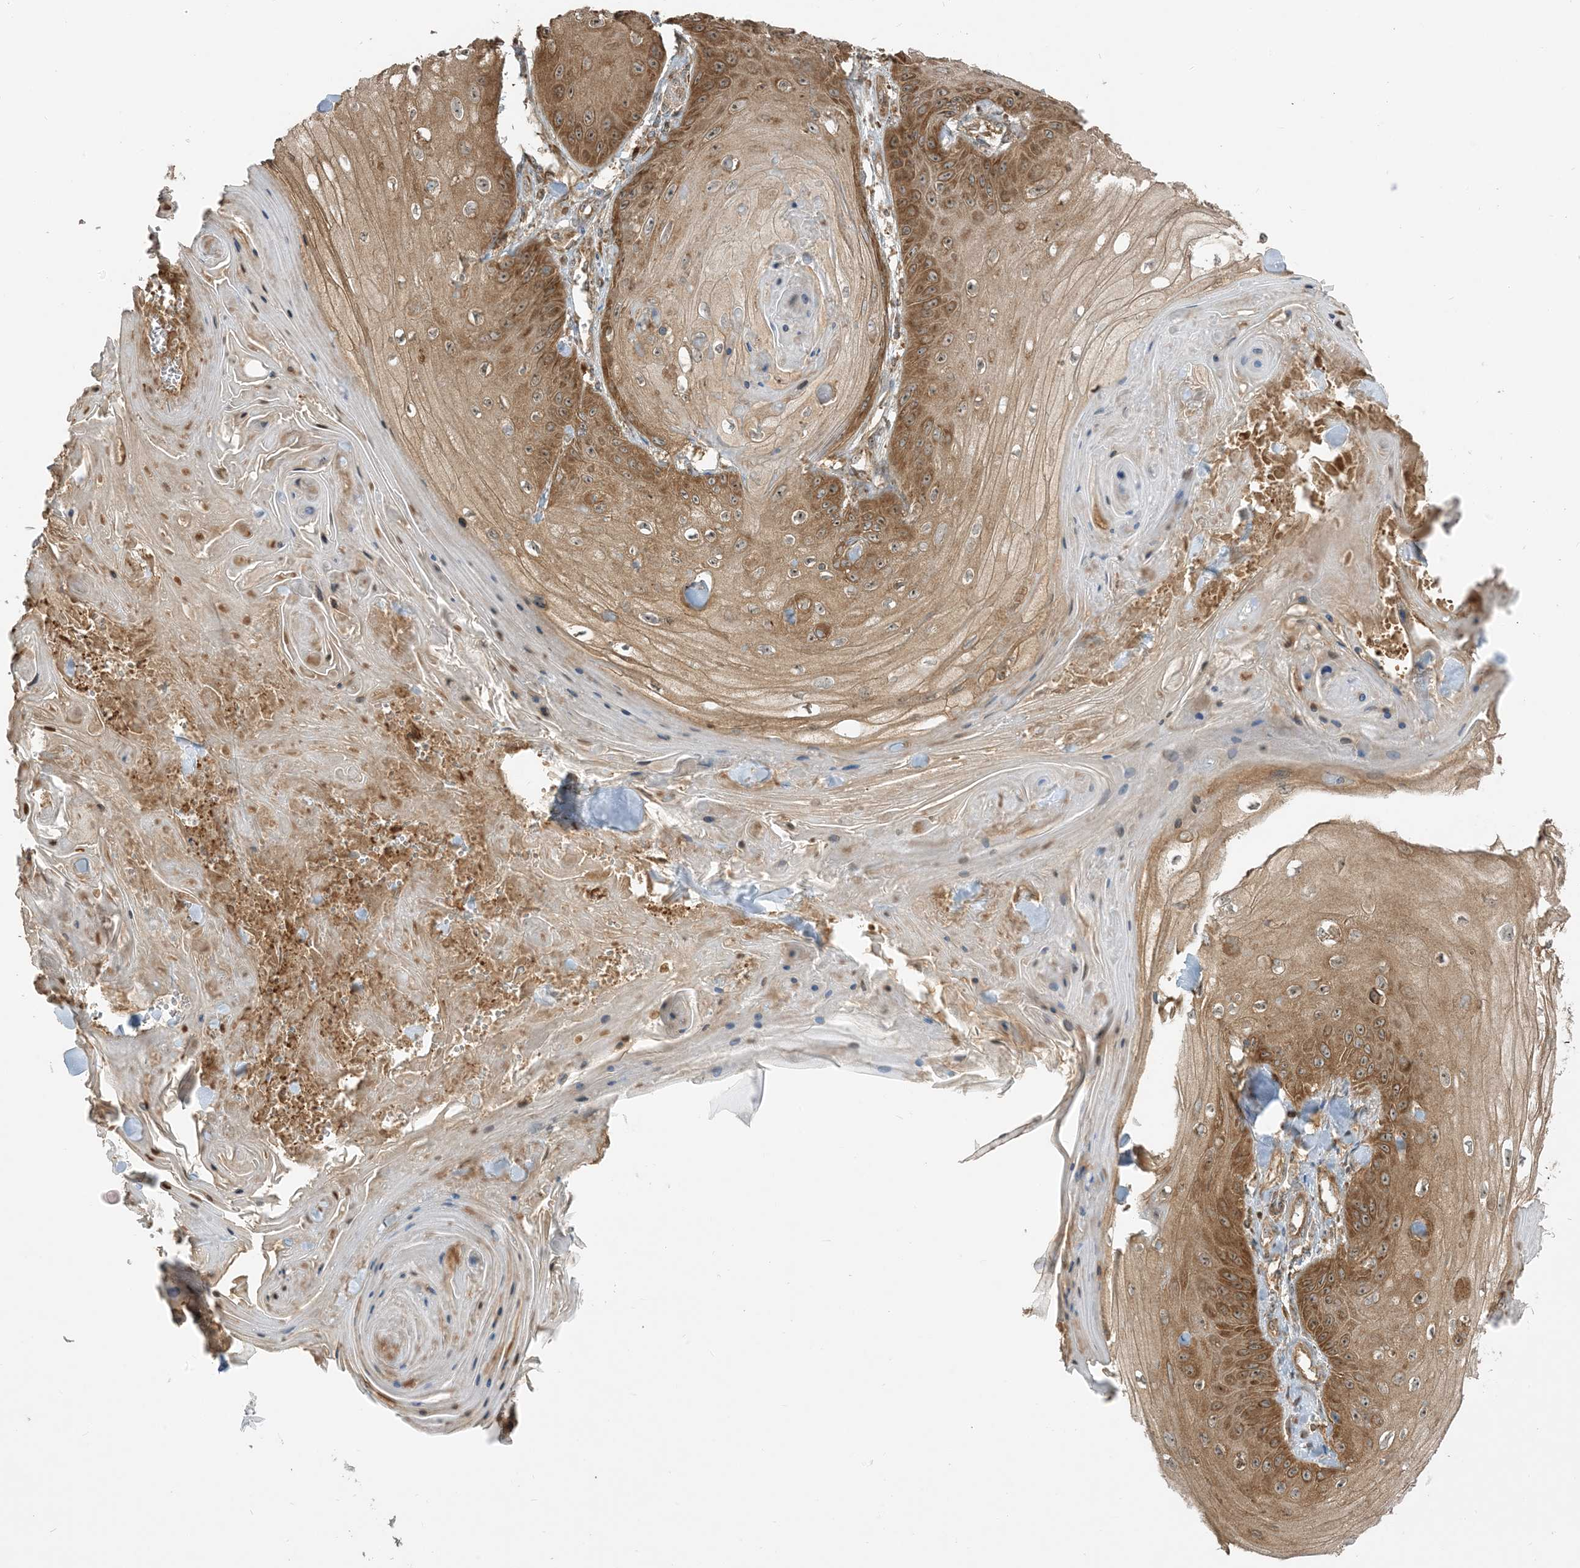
{"staining": {"intensity": "moderate", "quantity": ">75%", "location": "cytoplasmic/membranous,nuclear"}, "tissue": "skin cancer", "cell_type": "Tumor cells", "image_type": "cancer", "snomed": [{"axis": "morphology", "description": "Squamous cell carcinoma, NOS"}, {"axis": "topography", "description": "Skin"}], "caption": "The histopathology image exhibits immunohistochemical staining of skin cancer. There is moderate cytoplasmic/membranous and nuclear expression is appreciated in about >75% of tumor cells. (DAB (3,3'-diaminobenzidine) = brown stain, brightfield microscopy at high magnification).", "gene": "SRP72", "patient": {"sex": "male", "age": 74}}